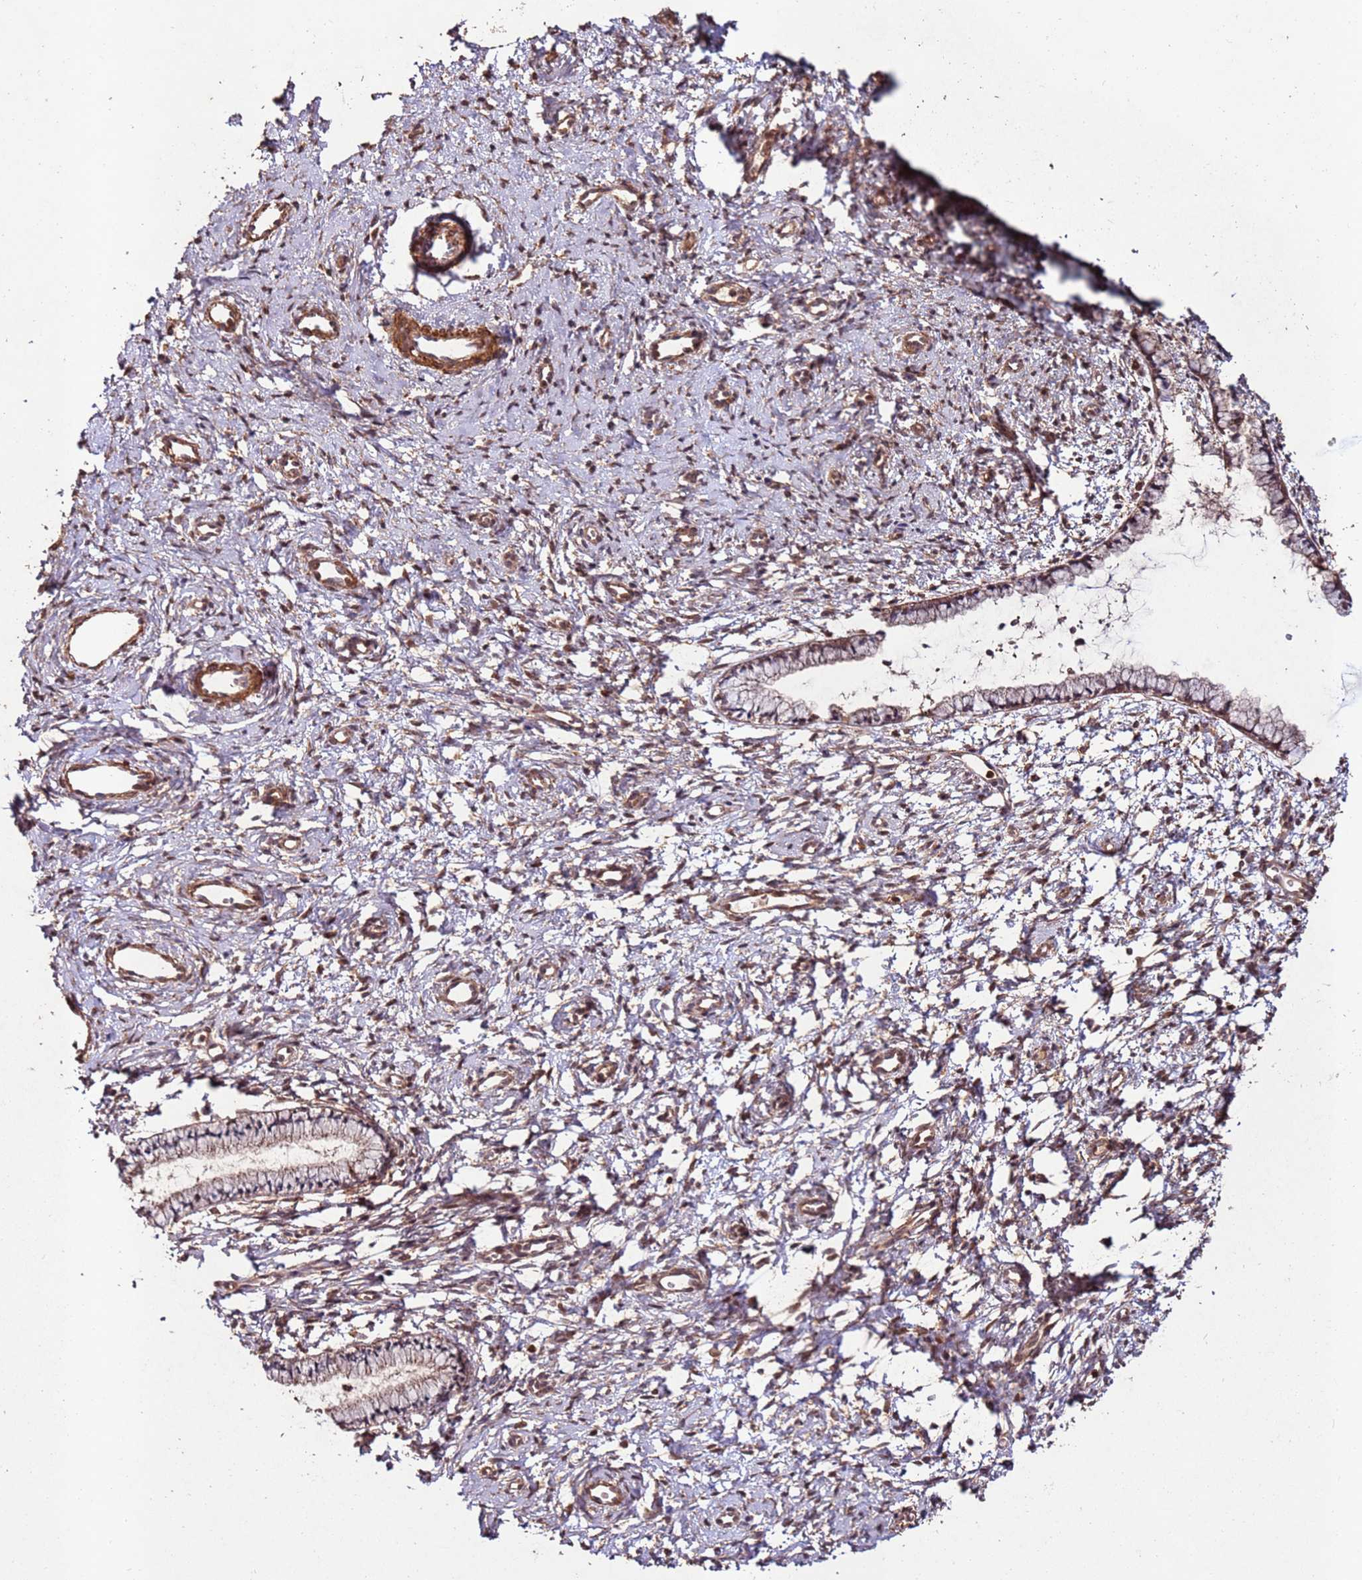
{"staining": {"intensity": "moderate", "quantity": "<25%", "location": "cytoplasmic/membranous"}, "tissue": "cervix", "cell_type": "Glandular cells", "image_type": "normal", "snomed": [{"axis": "morphology", "description": "Normal tissue, NOS"}, {"axis": "topography", "description": "Cervix"}], "caption": "Brown immunohistochemical staining in benign human cervix demonstrates moderate cytoplasmic/membranous positivity in about <25% of glandular cells.", "gene": "FAM186A", "patient": {"sex": "female", "age": 57}}